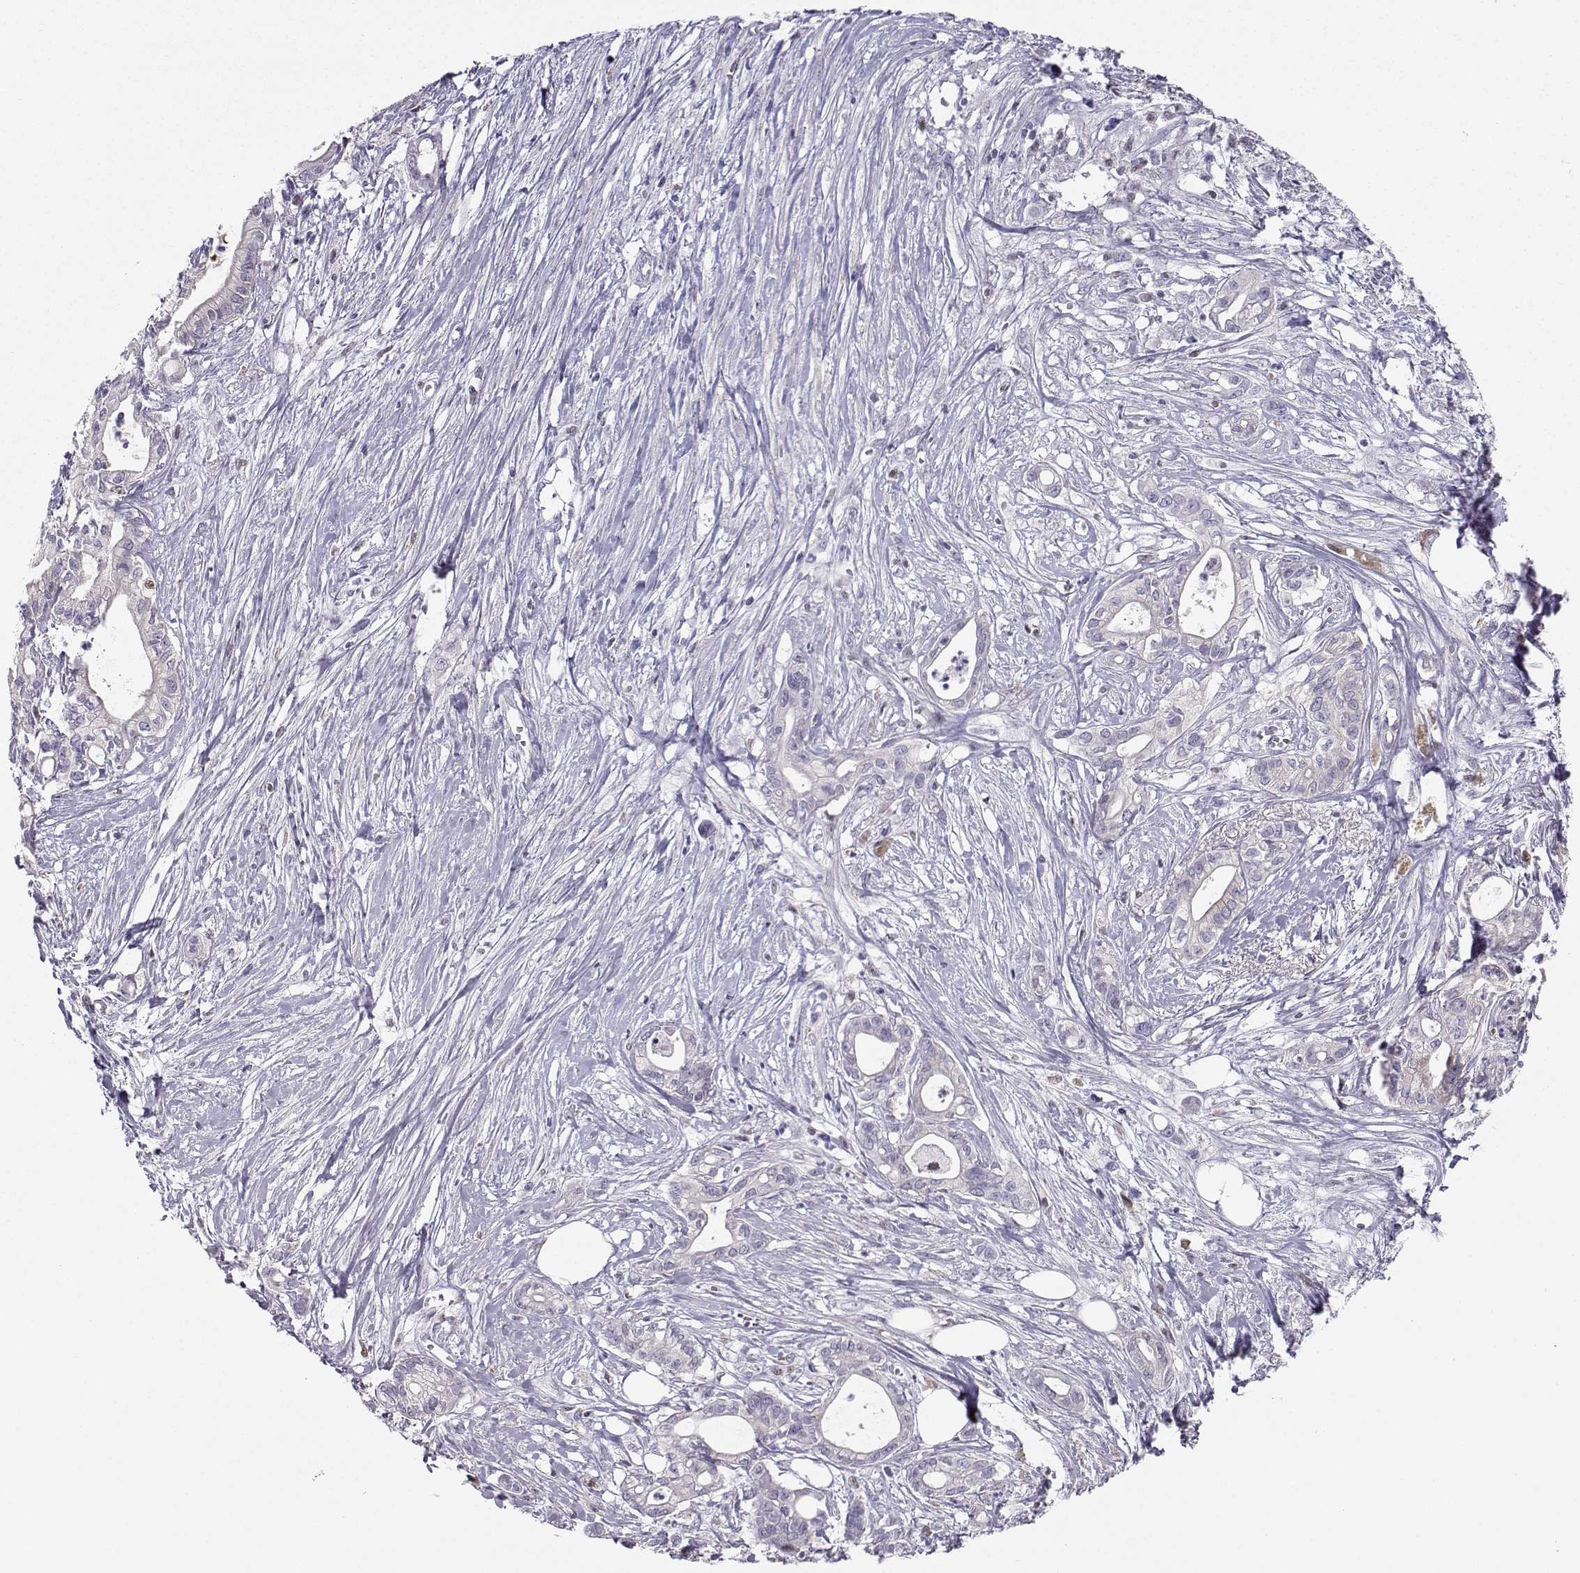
{"staining": {"intensity": "negative", "quantity": "none", "location": "none"}, "tissue": "pancreatic cancer", "cell_type": "Tumor cells", "image_type": "cancer", "snomed": [{"axis": "morphology", "description": "Adenocarcinoma, NOS"}, {"axis": "topography", "description": "Pancreas"}], "caption": "Tumor cells show no significant positivity in pancreatic adenocarcinoma.", "gene": "DCLK3", "patient": {"sex": "male", "age": 71}}